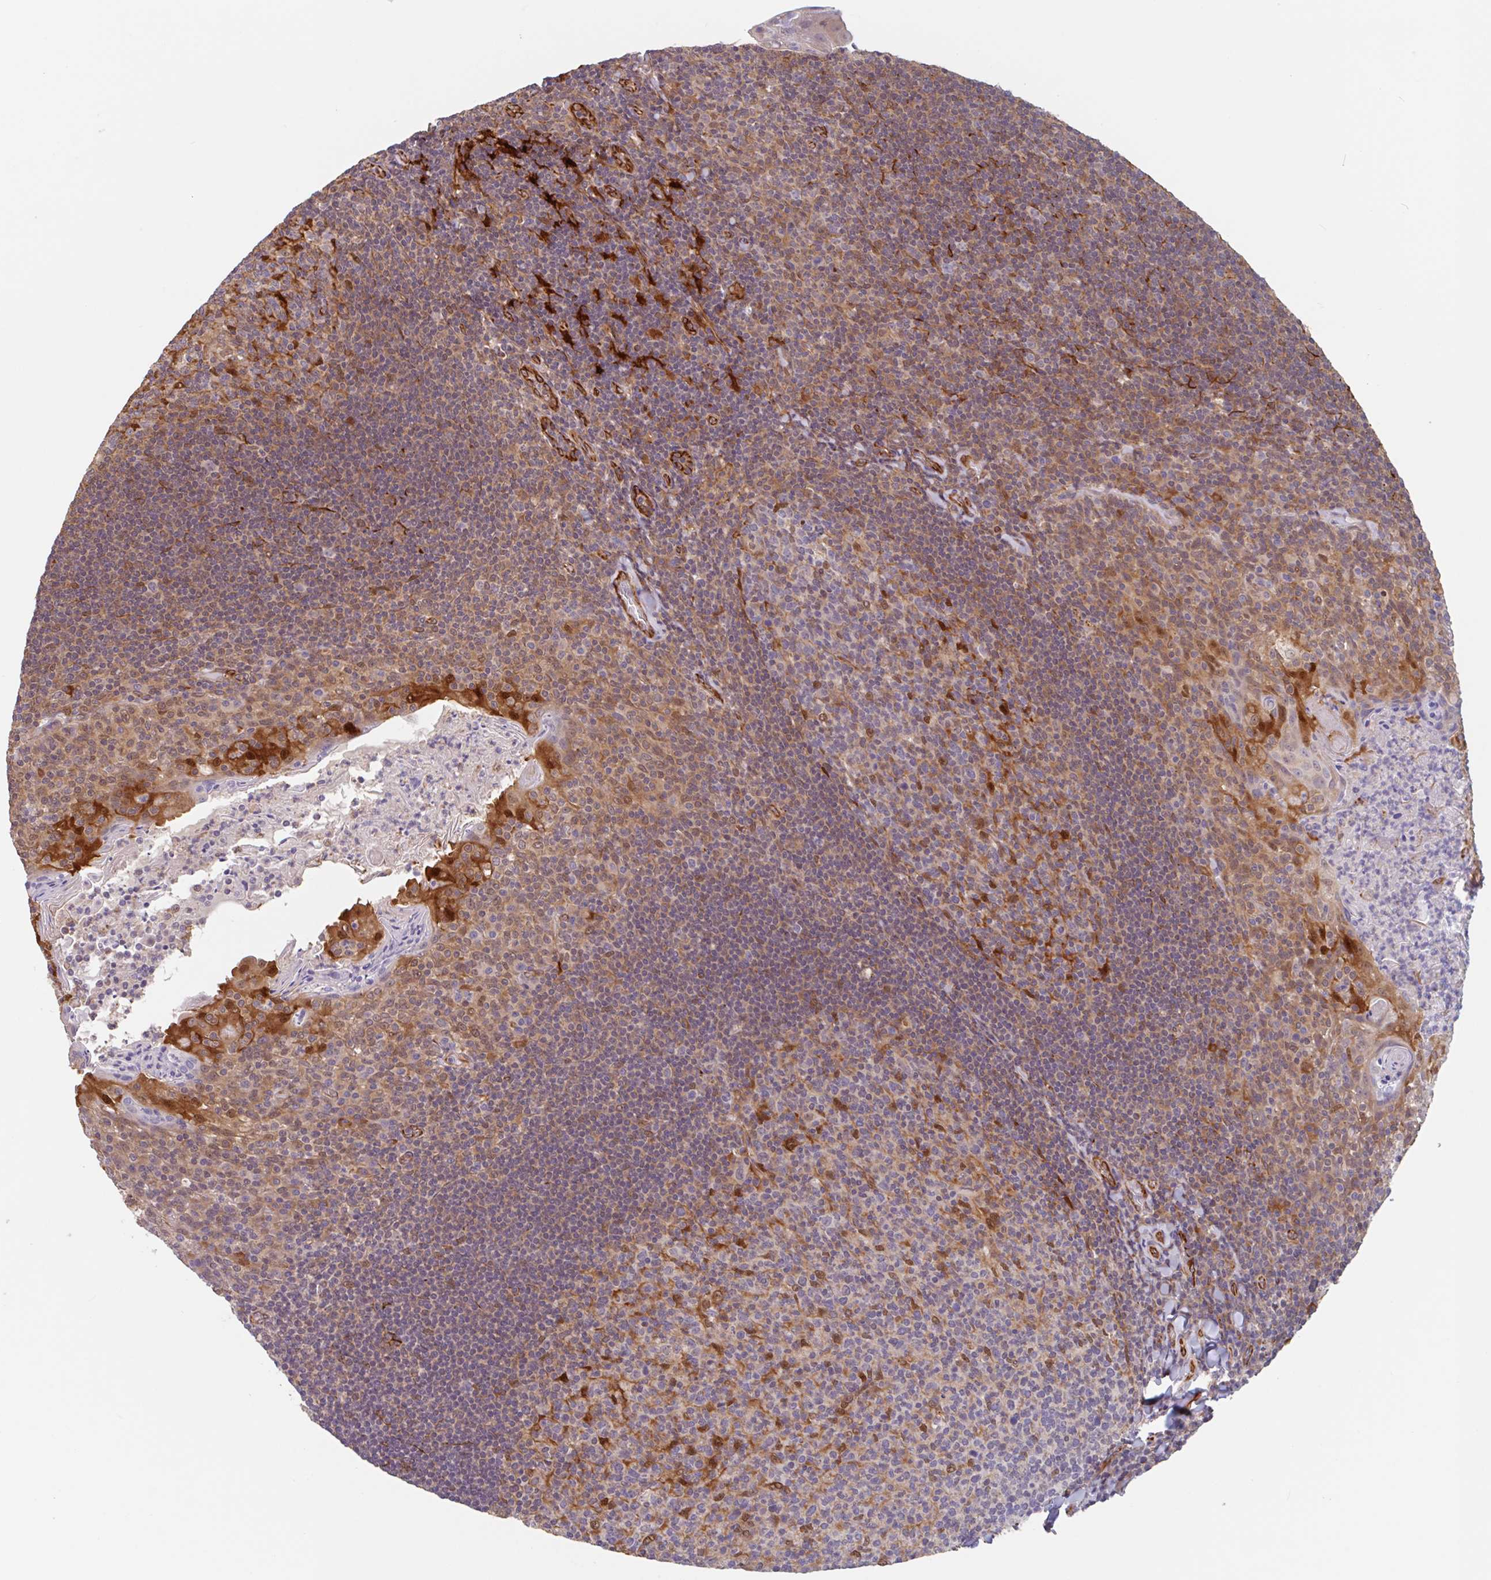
{"staining": {"intensity": "moderate", "quantity": "<25%", "location": "cytoplasmic/membranous"}, "tissue": "tonsil", "cell_type": "Germinal center cells", "image_type": "normal", "snomed": [{"axis": "morphology", "description": "Normal tissue, NOS"}, {"axis": "topography", "description": "Tonsil"}], "caption": "Approximately <25% of germinal center cells in unremarkable tonsil show moderate cytoplasmic/membranous protein staining as visualized by brown immunohistochemical staining.", "gene": "NUB1", "patient": {"sex": "female", "age": 10}}